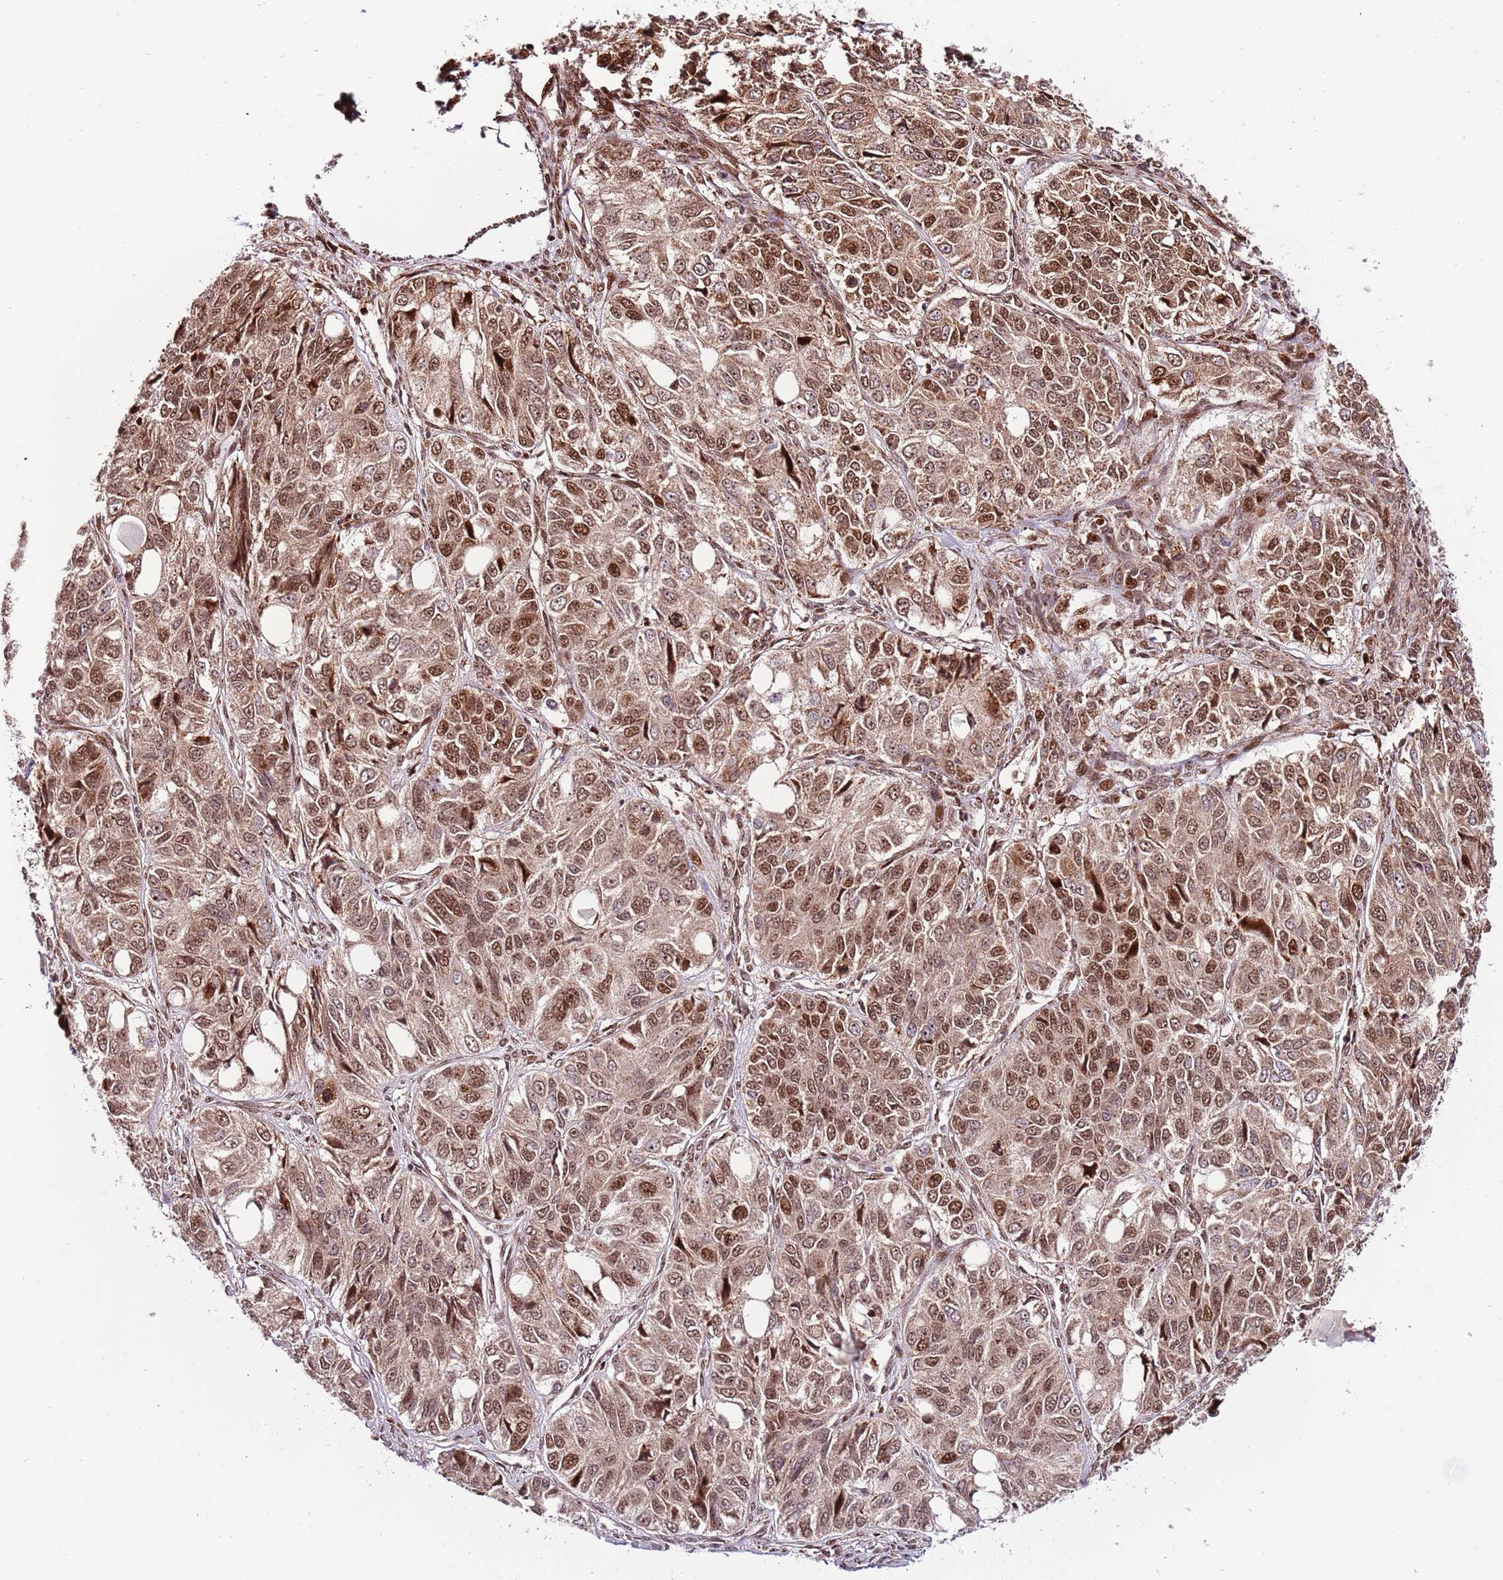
{"staining": {"intensity": "moderate", "quantity": ">75%", "location": "cytoplasmic/membranous,nuclear"}, "tissue": "ovarian cancer", "cell_type": "Tumor cells", "image_type": "cancer", "snomed": [{"axis": "morphology", "description": "Carcinoma, endometroid"}, {"axis": "topography", "description": "Ovary"}], "caption": "Immunohistochemistry (IHC) (DAB) staining of ovarian cancer (endometroid carcinoma) reveals moderate cytoplasmic/membranous and nuclear protein staining in approximately >75% of tumor cells. (IHC, brightfield microscopy, high magnification).", "gene": "RIF1", "patient": {"sex": "female", "age": 51}}